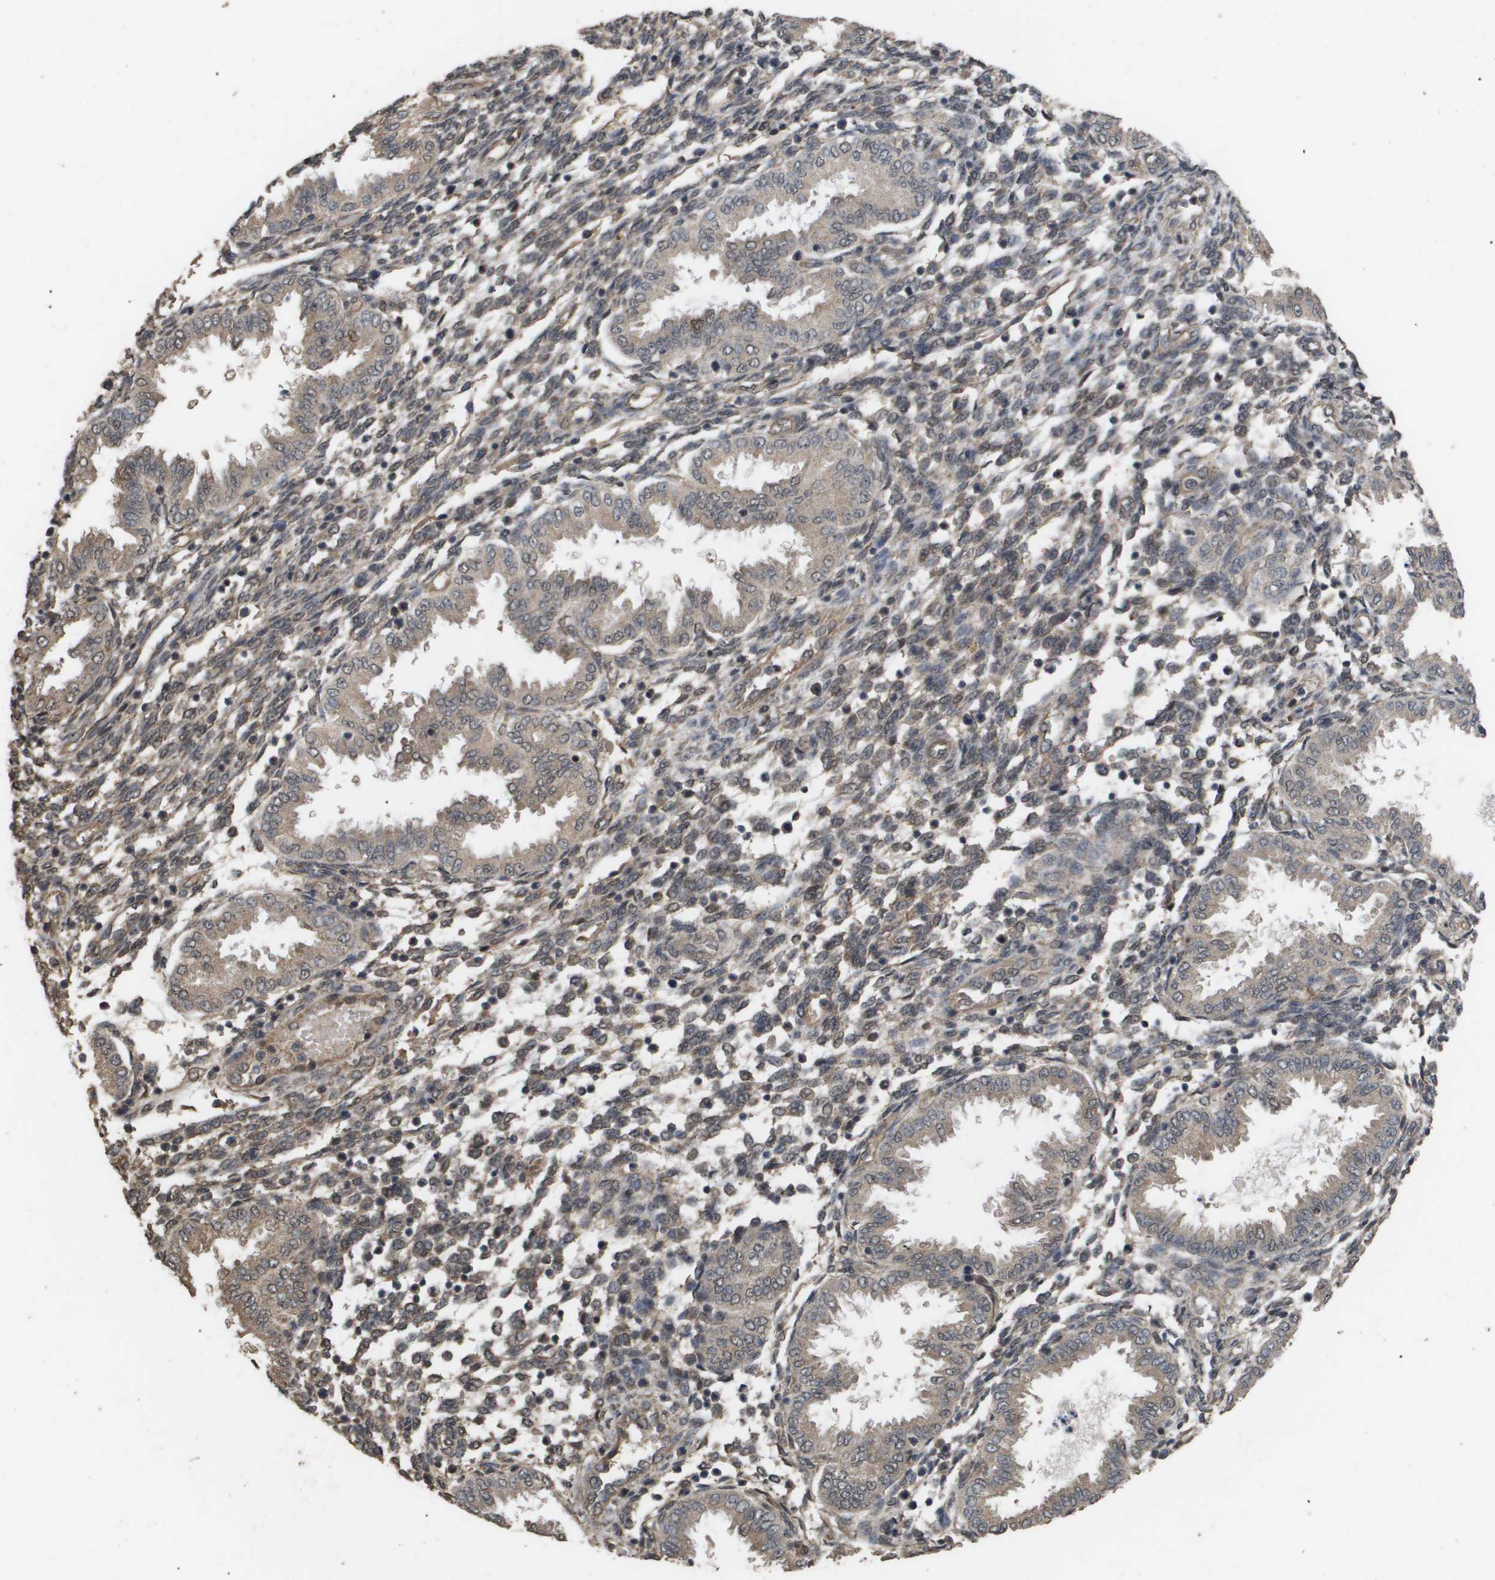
{"staining": {"intensity": "weak", "quantity": ">75%", "location": "cytoplasmic/membranous"}, "tissue": "endometrium", "cell_type": "Cells in endometrial stroma", "image_type": "normal", "snomed": [{"axis": "morphology", "description": "Normal tissue, NOS"}, {"axis": "topography", "description": "Endometrium"}], "caption": "Protein staining of unremarkable endometrium exhibits weak cytoplasmic/membranous positivity in approximately >75% of cells in endometrial stroma. The staining is performed using DAB (3,3'-diaminobenzidine) brown chromogen to label protein expression. The nuclei are counter-stained blue using hematoxylin.", "gene": "CUL5", "patient": {"sex": "female", "age": 33}}